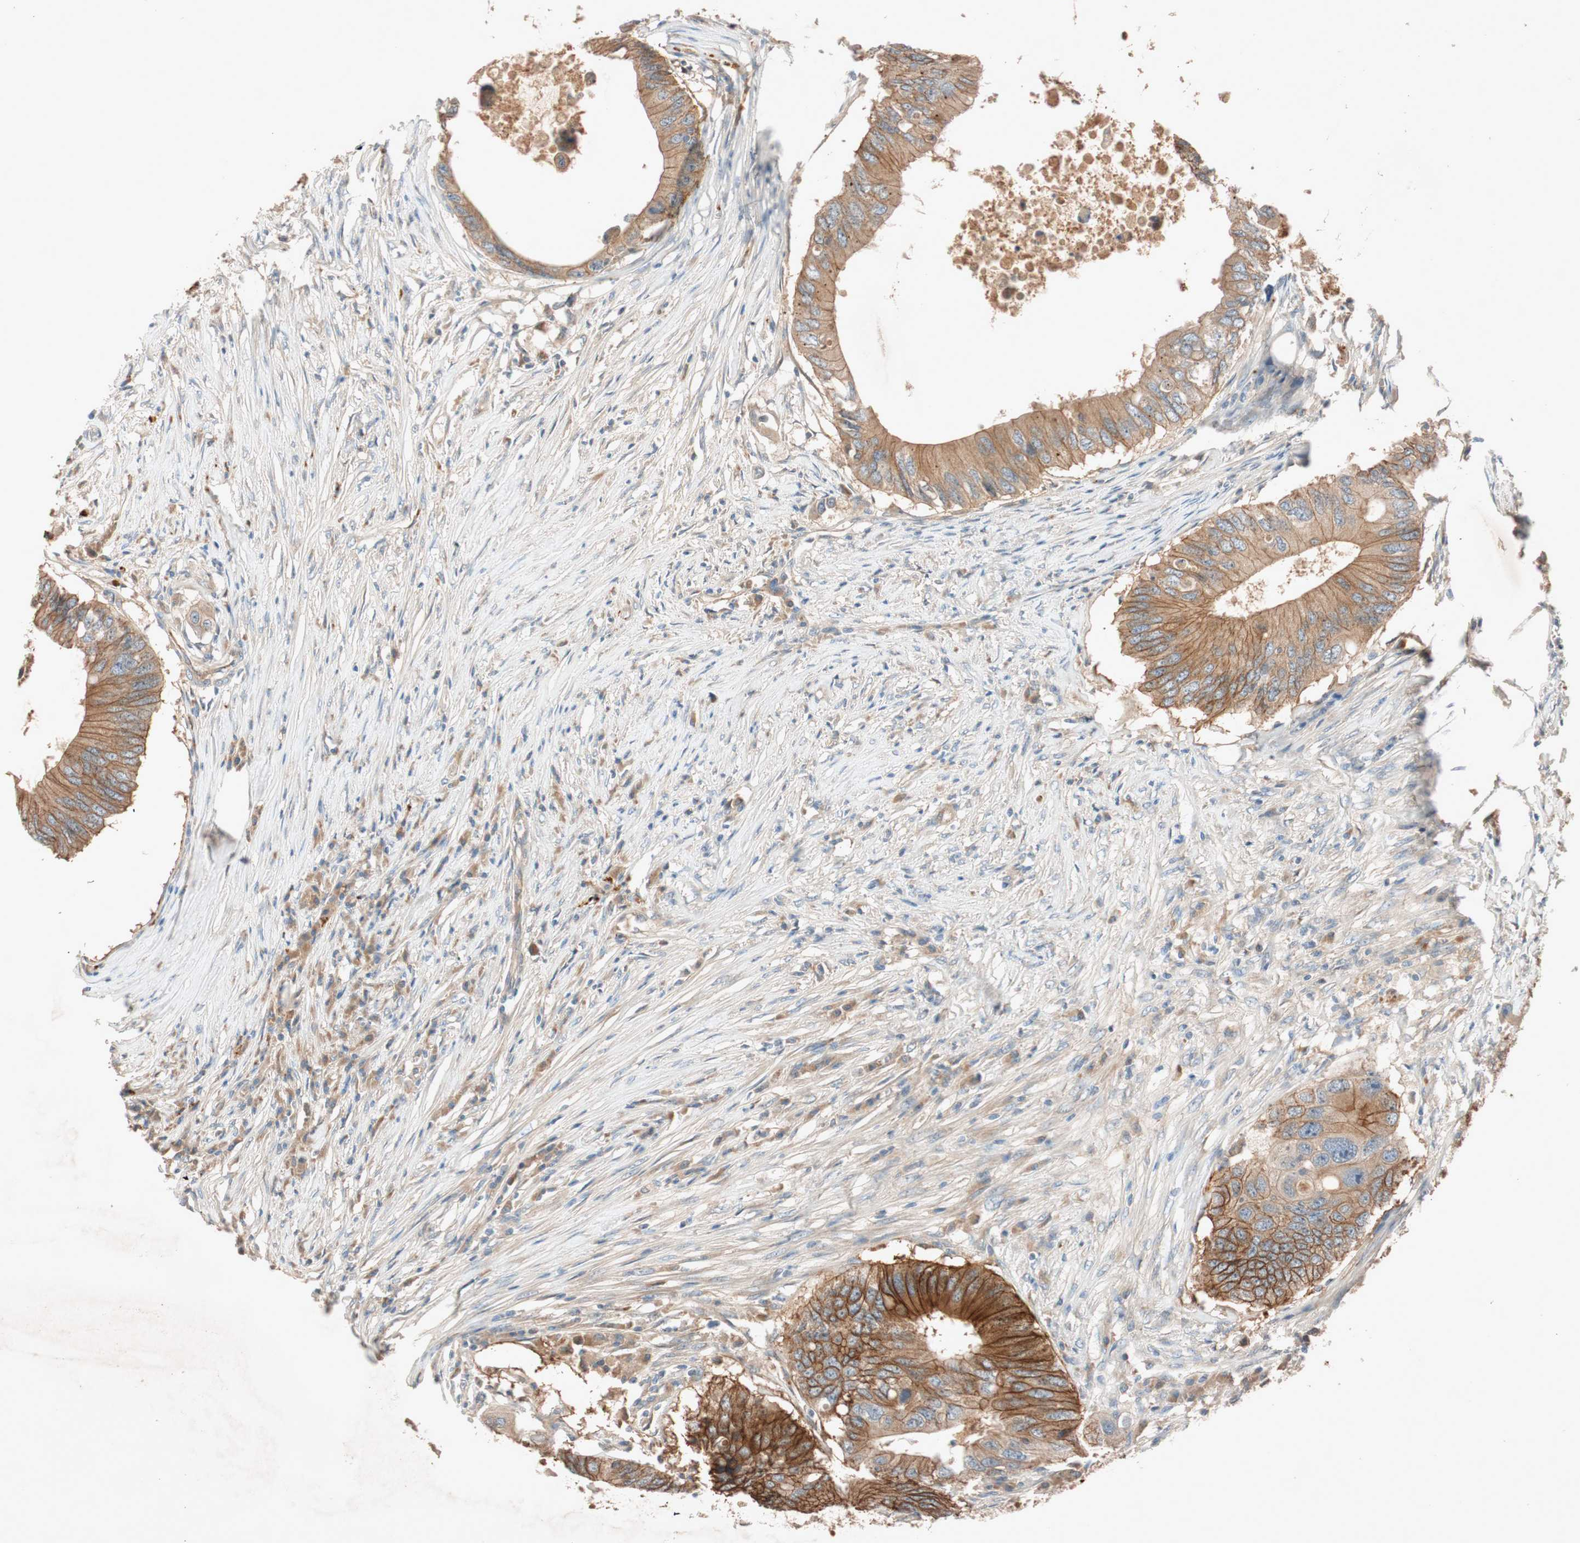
{"staining": {"intensity": "strong", "quantity": ">75%", "location": "cytoplasmic/membranous"}, "tissue": "colorectal cancer", "cell_type": "Tumor cells", "image_type": "cancer", "snomed": [{"axis": "morphology", "description": "Adenocarcinoma, NOS"}, {"axis": "topography", "description": "Colon"}], "caption": "IHC of colorectal adenocarcinoma demonstrates high levels of strong cytoplasmic/membranous expression in approximately >75% of tumor cells.", "gene": "EPHA6", "patient": {"sex": "male", "age": 71}}